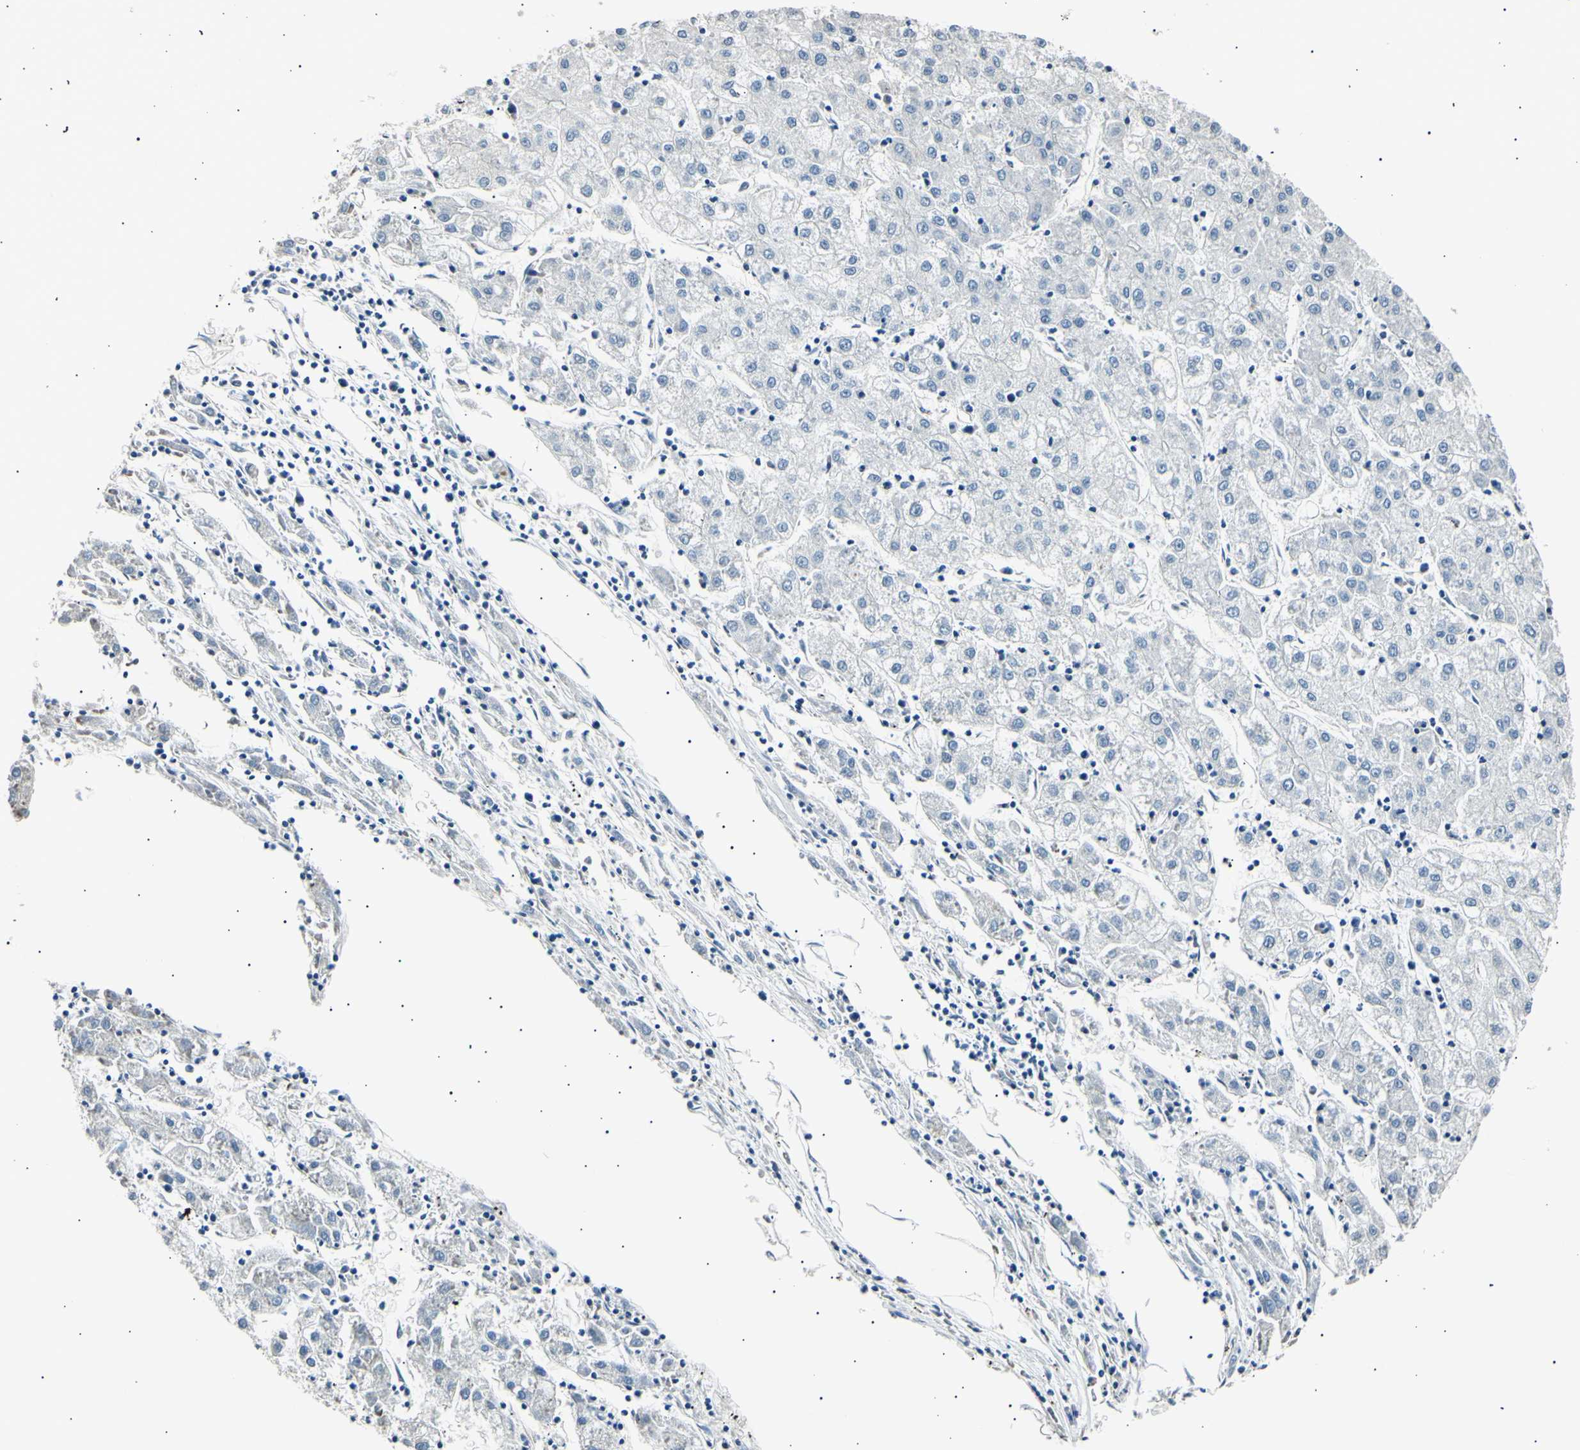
{"staining": {"intensity": "negative", "quantity": "none", "location": "none"}, "tissue": "liver cancer", "cell_type": "Tumor cells", "image_type": "cancer", "snomed": [{"axis": "morphology", "description": "Carcinoma, Hepatocellular, NOS"}, {"axis": "topography", "description": "Liver"}], "caption": "Immunohistochemical staining of liver cancer (hepatocellular carcinoma) shows no significant staining in tumor cells.", "gene": "AK1", "patient": {"sex": "male", "age": 72}}